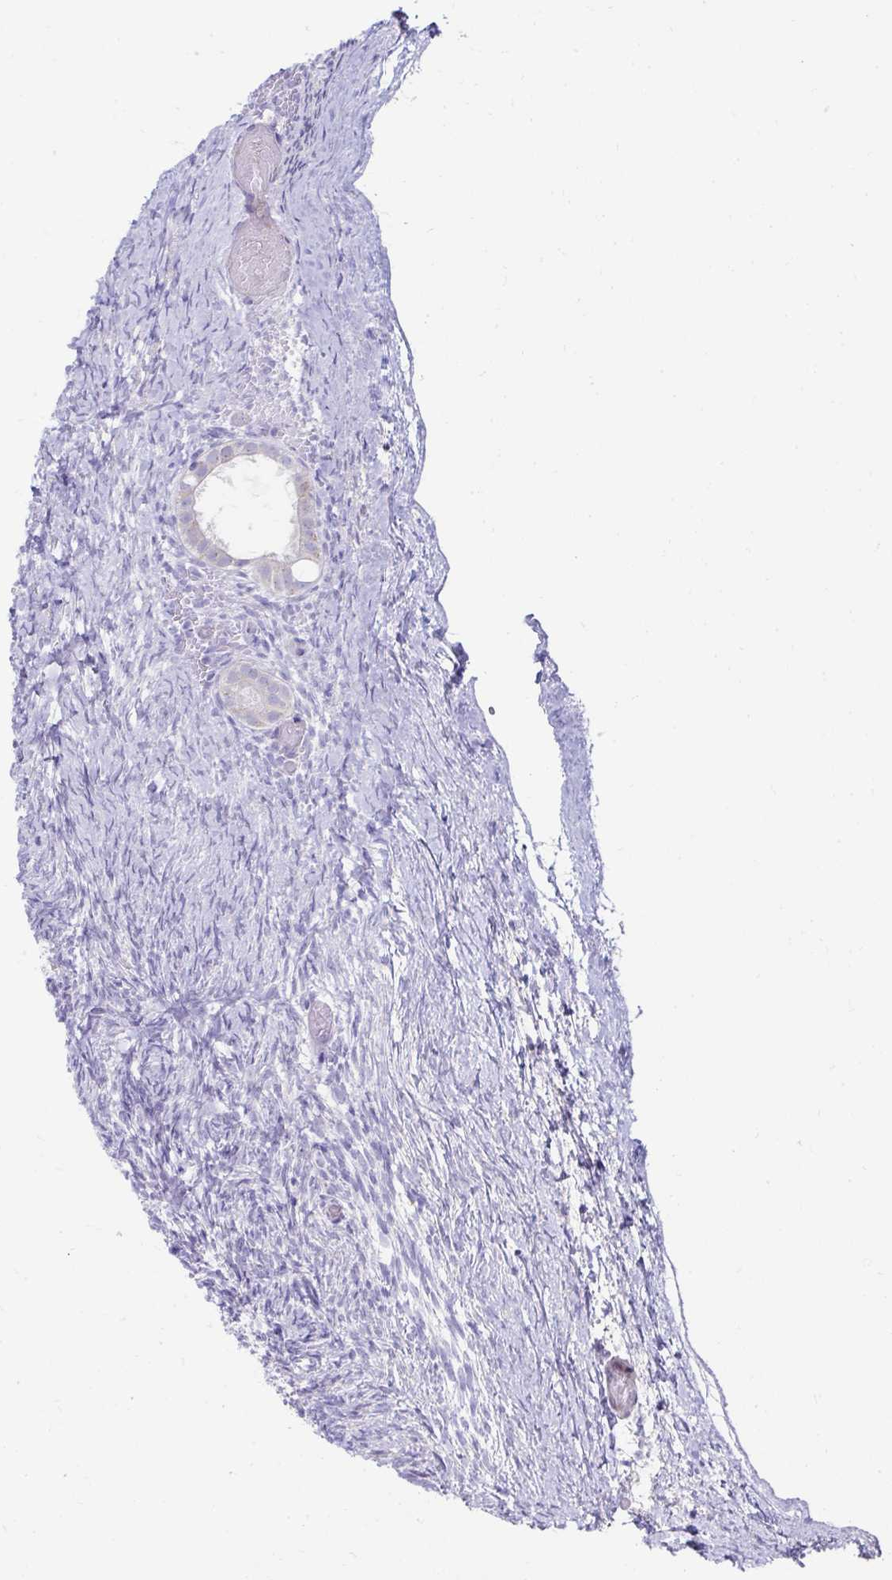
{"staining": {"intensity": "strong", "quantity": "25%-75%", "location": "cytoplasmic/membranous"}, "tissue": "ovary", "cell_type": "Follicle cells", "image_type": "normal", "snomed": [{"axis": "morphology", "description": "Normal tissue, NOS"}, {"axis": "topography", "description": "Ovary"}], "caption": "Immunohistochemical staining of normal human ovary reveals 25%-75% levels of strong cytoplasmic/membranous protein positivity in approximately 25%-75% of follicle cells. The staining is performed using DAB brown chromogen to label protein expression. The nuclei are counter-stained blue using hematoxylin.", "gene": "PRRG3", "patient": {"sex": "female", "age": 39}}